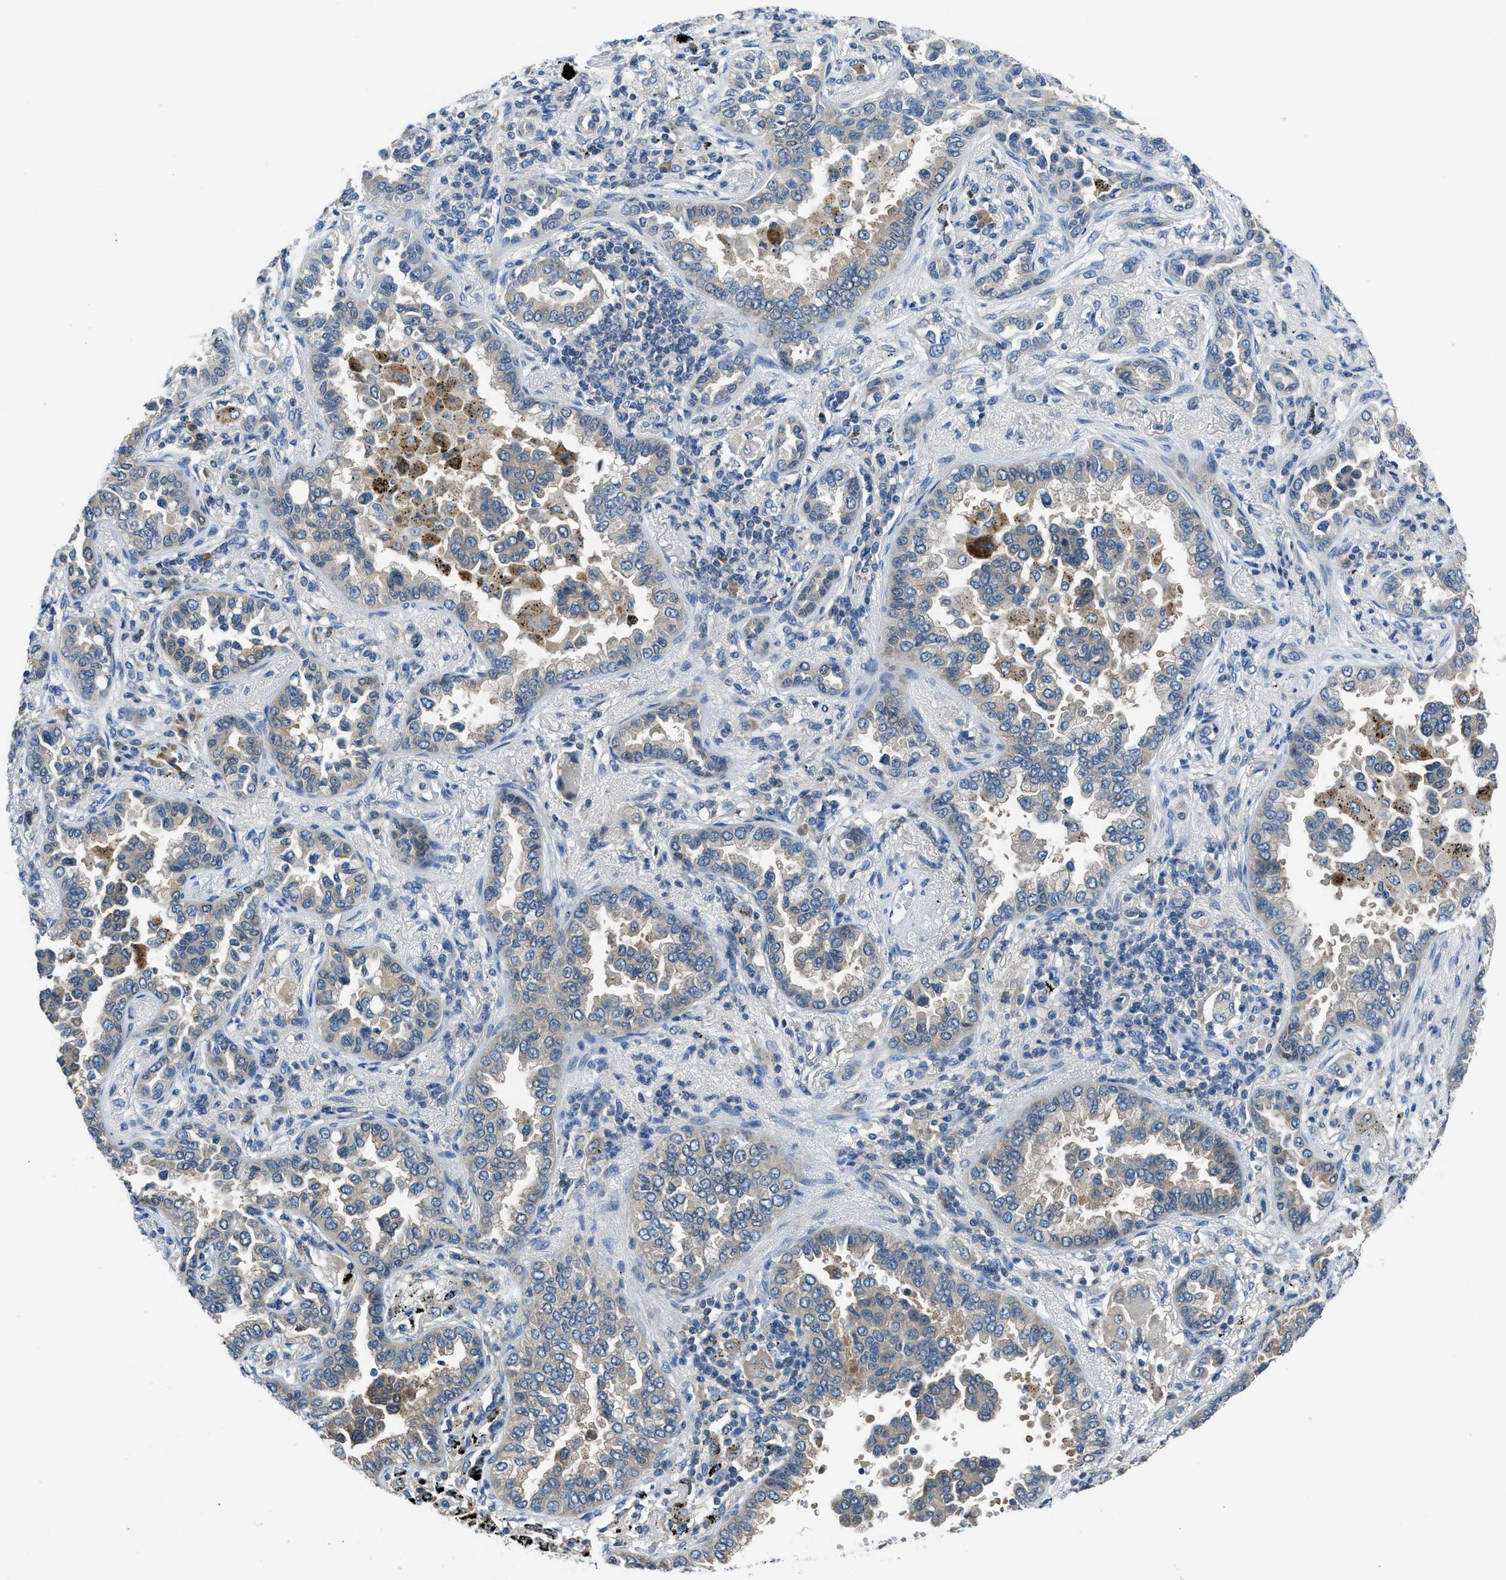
{"staining": {"intensity": "negative", "quantity": "none", "location": "none"}, "tissue": "lung cancer", "cell_type": "Tumor cells", "image_type": "cancer", "snomed": [{"axis": "morphology", "description": "Normal tissue, NOS"}, {"axis": "morphology", "description": "Adenocarcinoma, NOS"}, {"axis": "topography", "description": "Lung"}], "caption": "This is a photomicrograph of IHC staining of lung adenocarcinoma, which shows no expression in tumor cells. (DAB immunohistochemistry visualized using brightfield microscopy, high magnification).", "gene": "ACP1", "patient": {"sex": "male", "age": 59}}